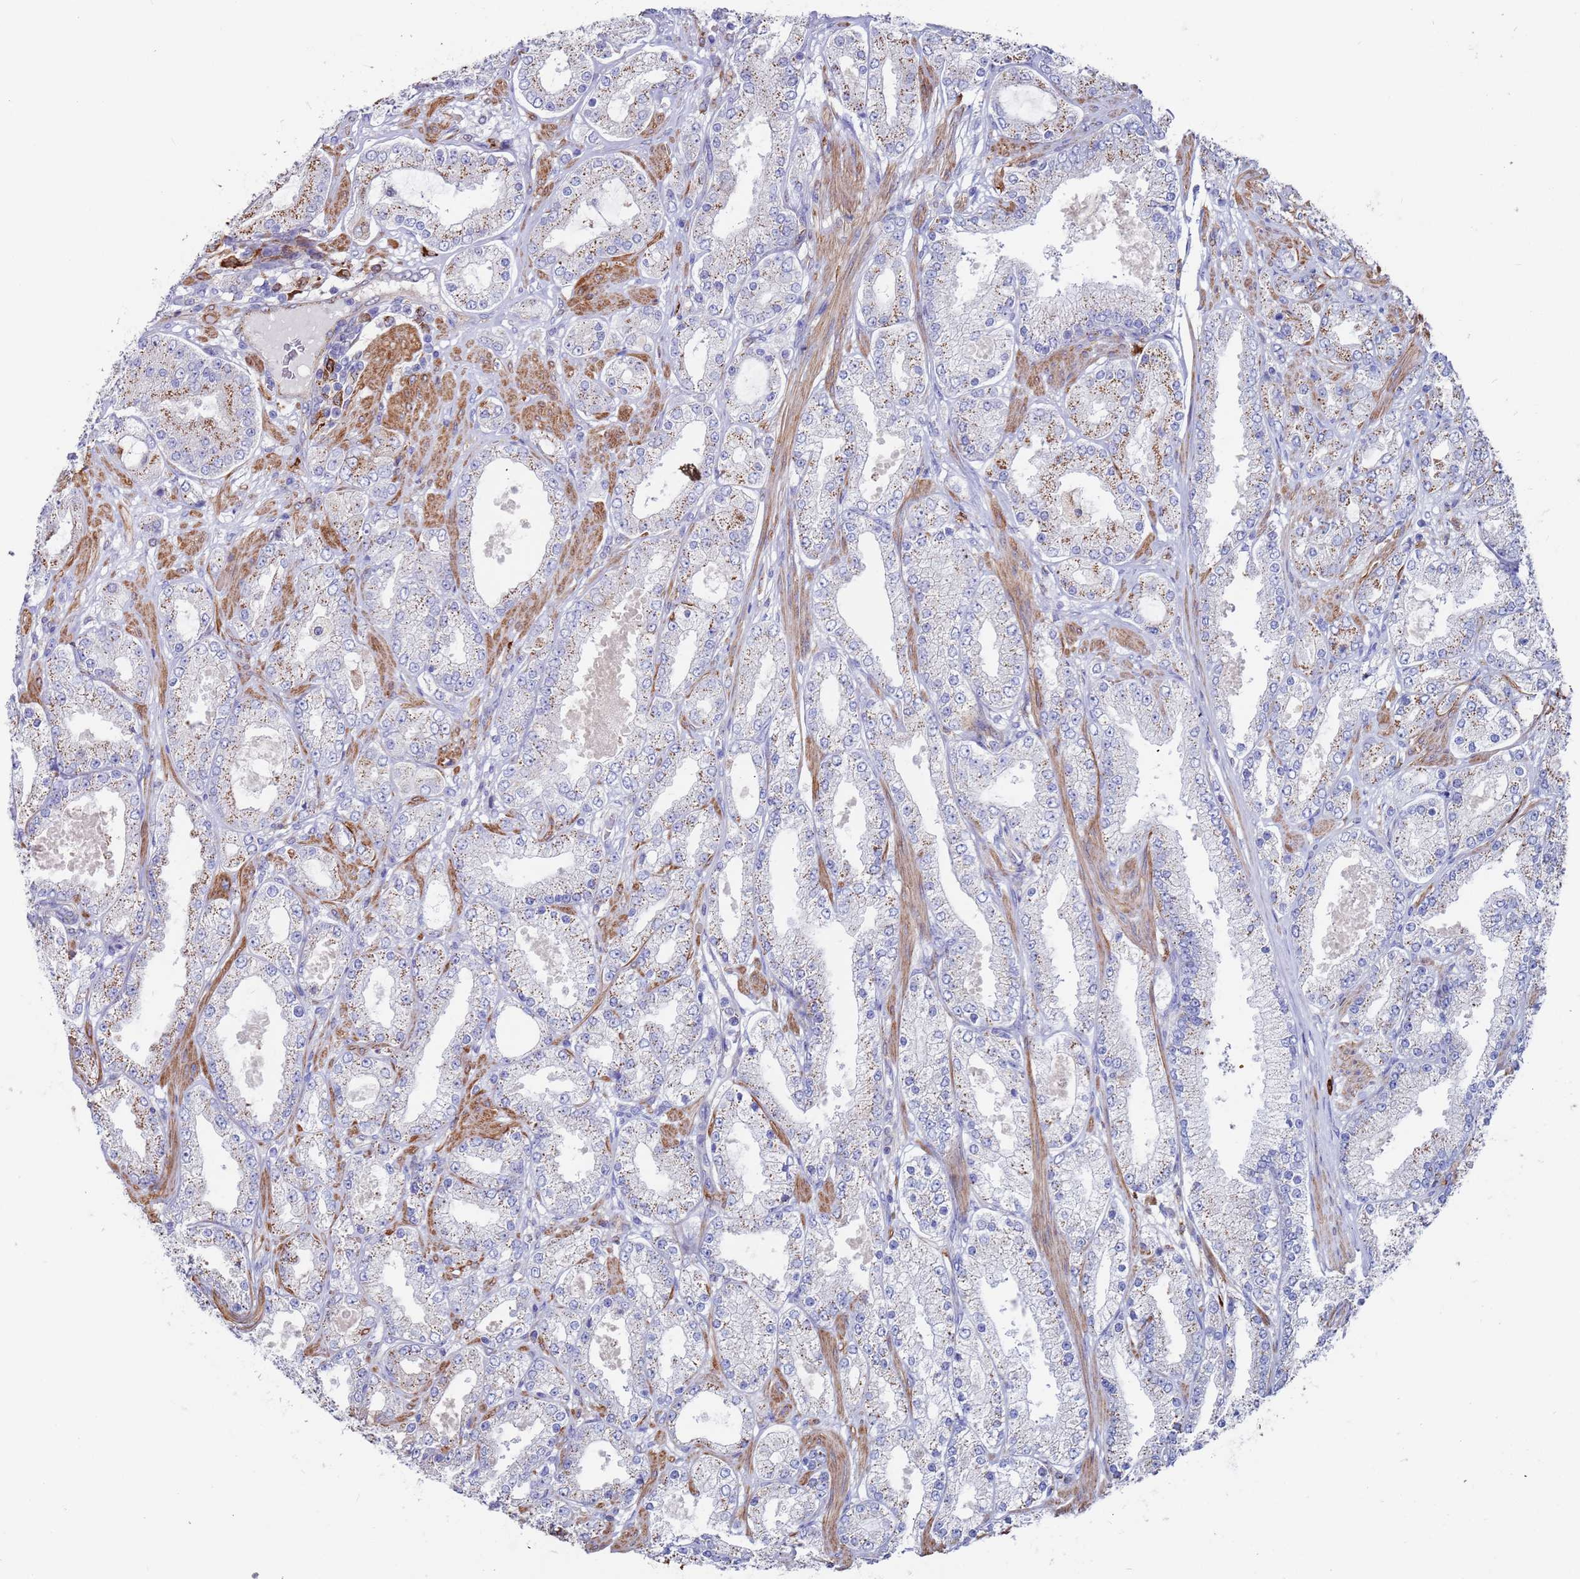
{"staining": {"intensity": "moderate", "quantity": "<25%", "location": "cytoplasmic/membranous"}, "tissue": "prostate cancer", "cell_type": "Tumor cells", "image_type": "cancer", "snomed": [{"axis": "morphology", "description": "Adenocarcinoma, High grade"}, {"axis": "topography", "description": "Prostate"}], "caption": "Immunohistochemical staining of prostate cancer shows moderate cytoplasmic/membranous protein positivity in about <25% of tumor cells.", "gene": "GREB1L", "patient": {"sex": "male", "age": 68}}